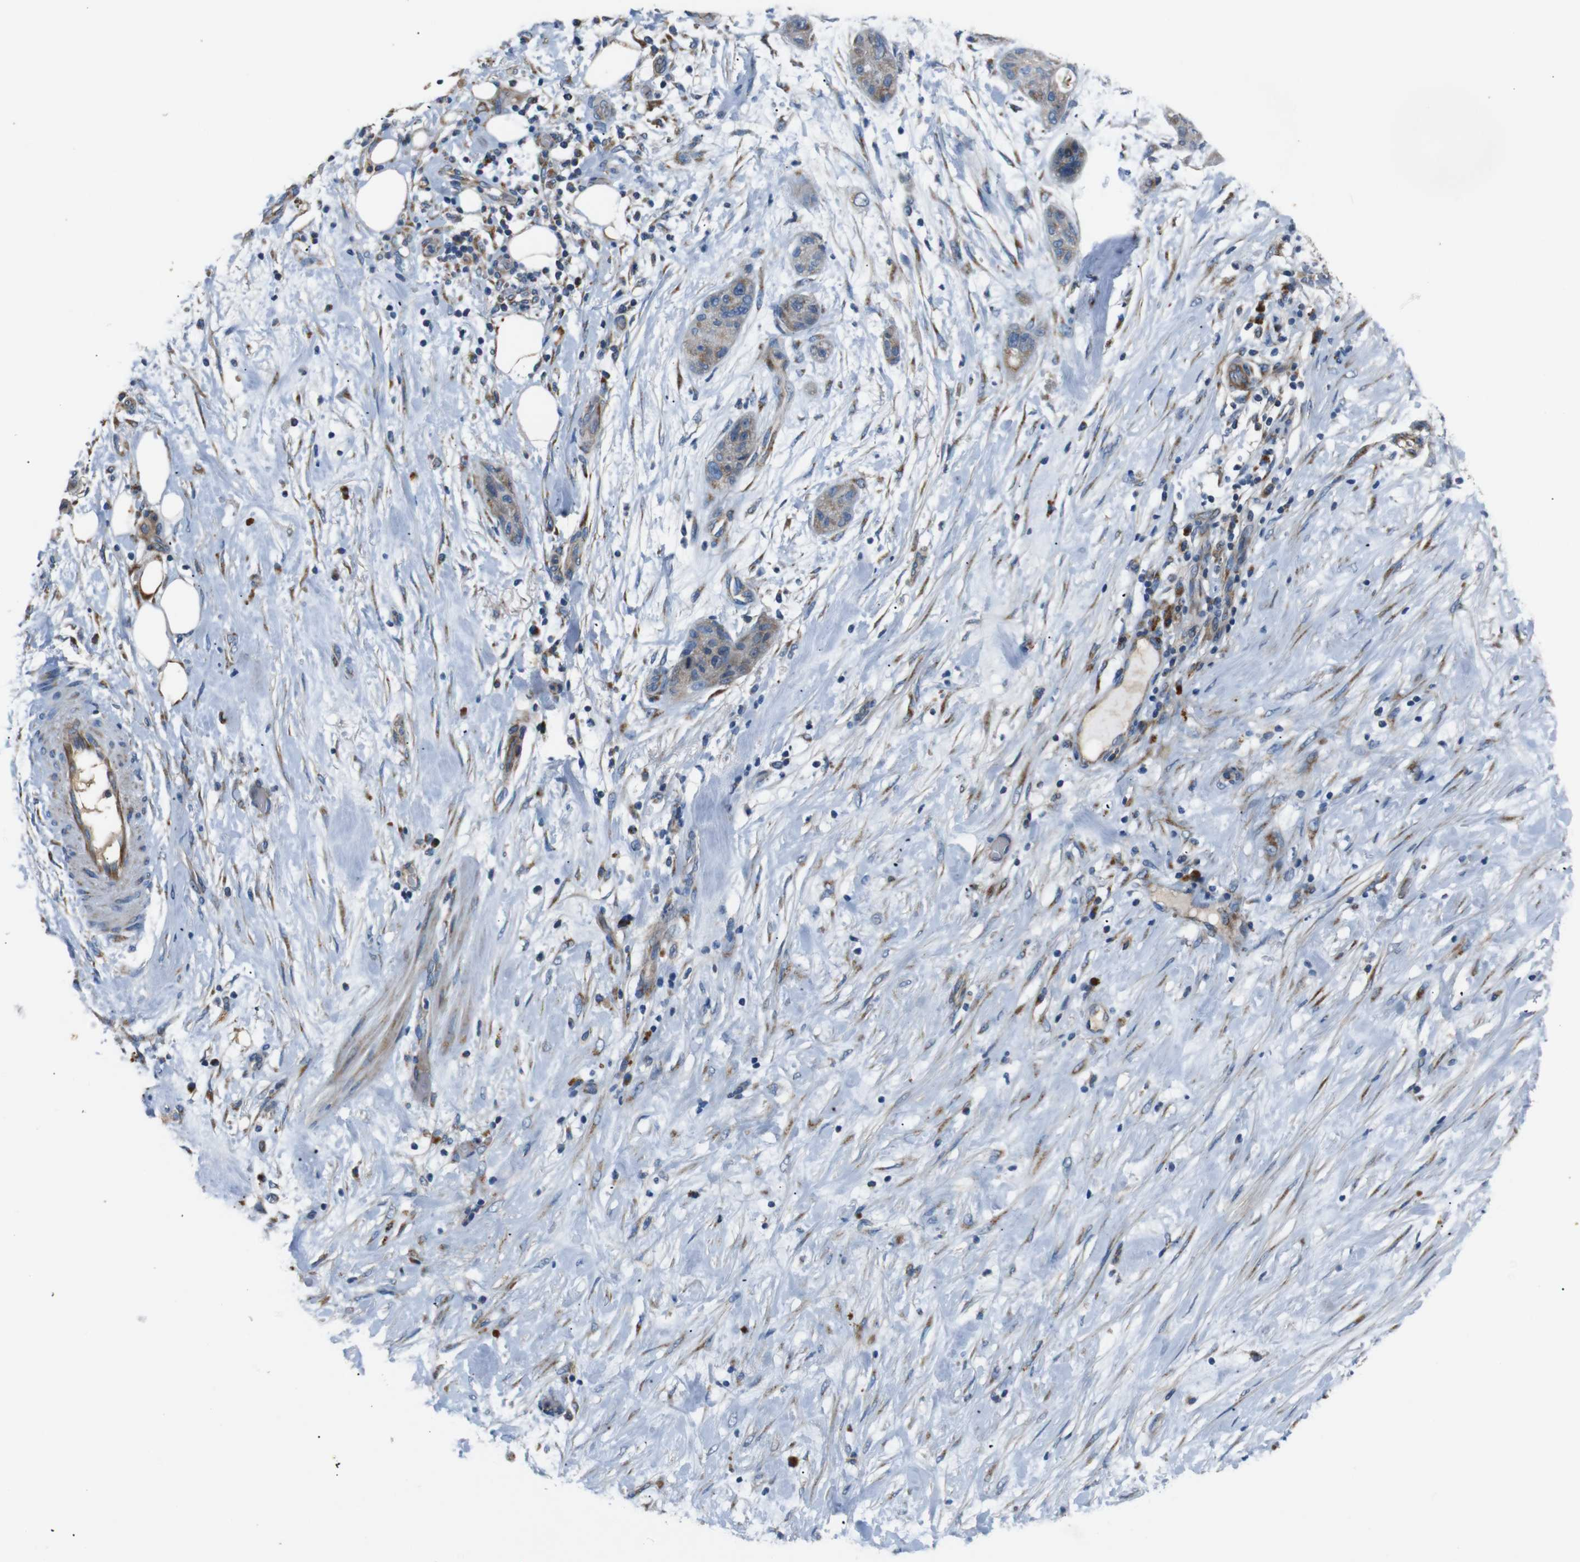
{"staining": {"intensity": "moderate", "quantity": ">75%", "location": "cytoplasmic/membranous"}, "tissue": "pancreatic cancer", "cell_type": "Tumor cells", "image_type": "cancer", "snomed": [{"axis": "morphology", "description": "Adenocarcinoma, NOS"}, {"axis": "topography", "description": "Pancreas"}], "caption": "Human adenocarcinoma (pancreatic) stained with a protein marker shows moderate staining in tumor cells.", "gene": "NETO2", "patient": {"sex": "female", "age": 78}}